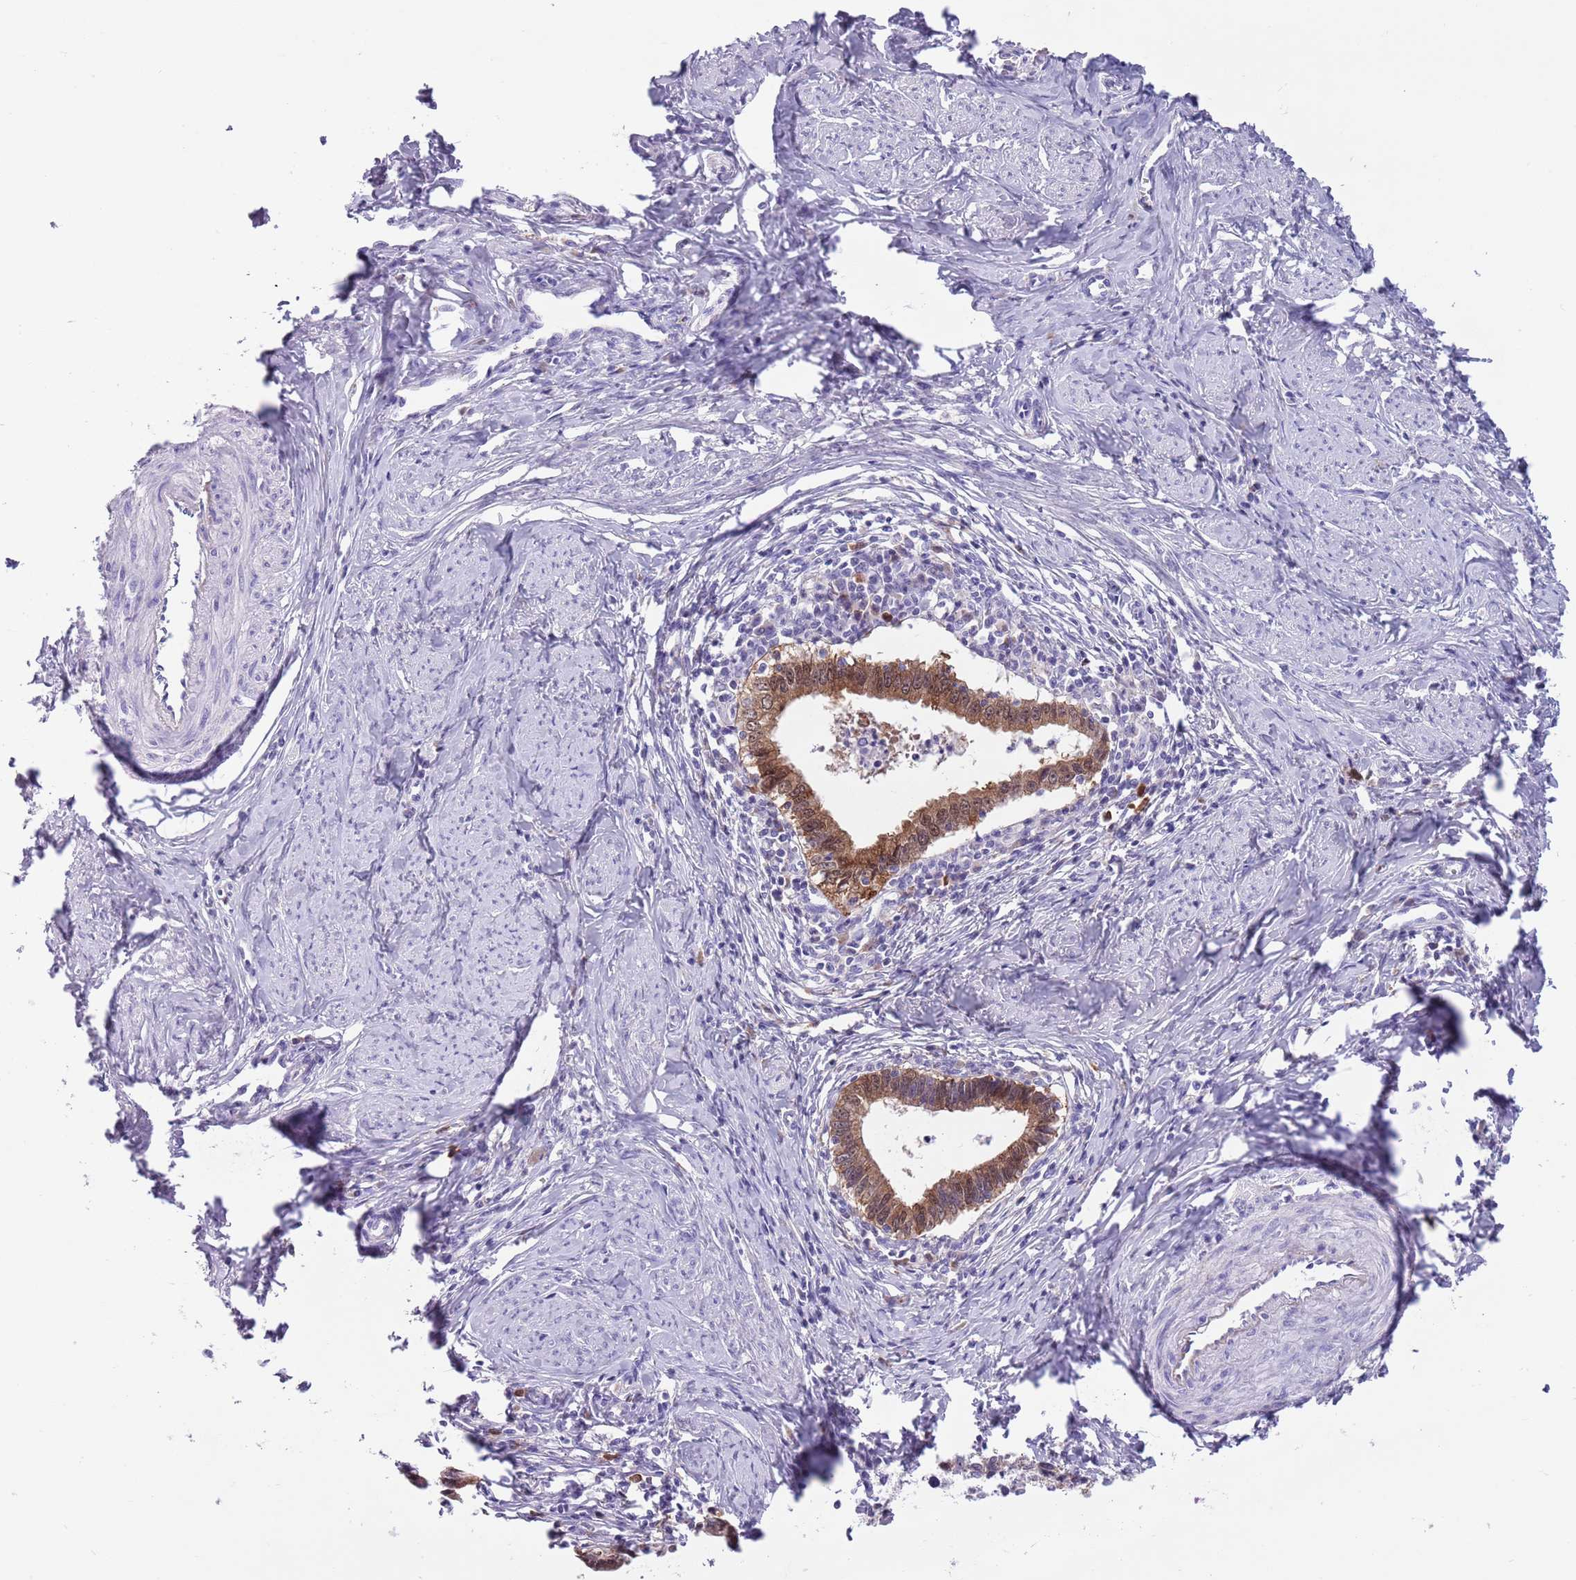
{"staining": {"intensity": "moderate", "quantity": ">75%", "location": "cytoplasmic/membranous,nuclear"}, "tissue": "cervical cancer", "cell_type": "Tumor cells", "image_type": "cancer", "snomed": [{"axis": "morphology", "description": "Adenocarcinoma, NOS"}, {"axis": "topography", "description": "Cervix"}], "caption": "High-power microscopy captured an immunohistochemistry image of cervical adenocarcinoma, revealing moderate cytoplasmic/membranous and nuclear staining in about >75% of tumor cells. The protein of interest is stained brown, and the nuclei are stained in blue (DAB (3,3'-diaminobenzidine) IHC with brightfield microscopy, high magnification).", "gene": "PFKFB2", "patient": {"sex": "female", "age": 36}}